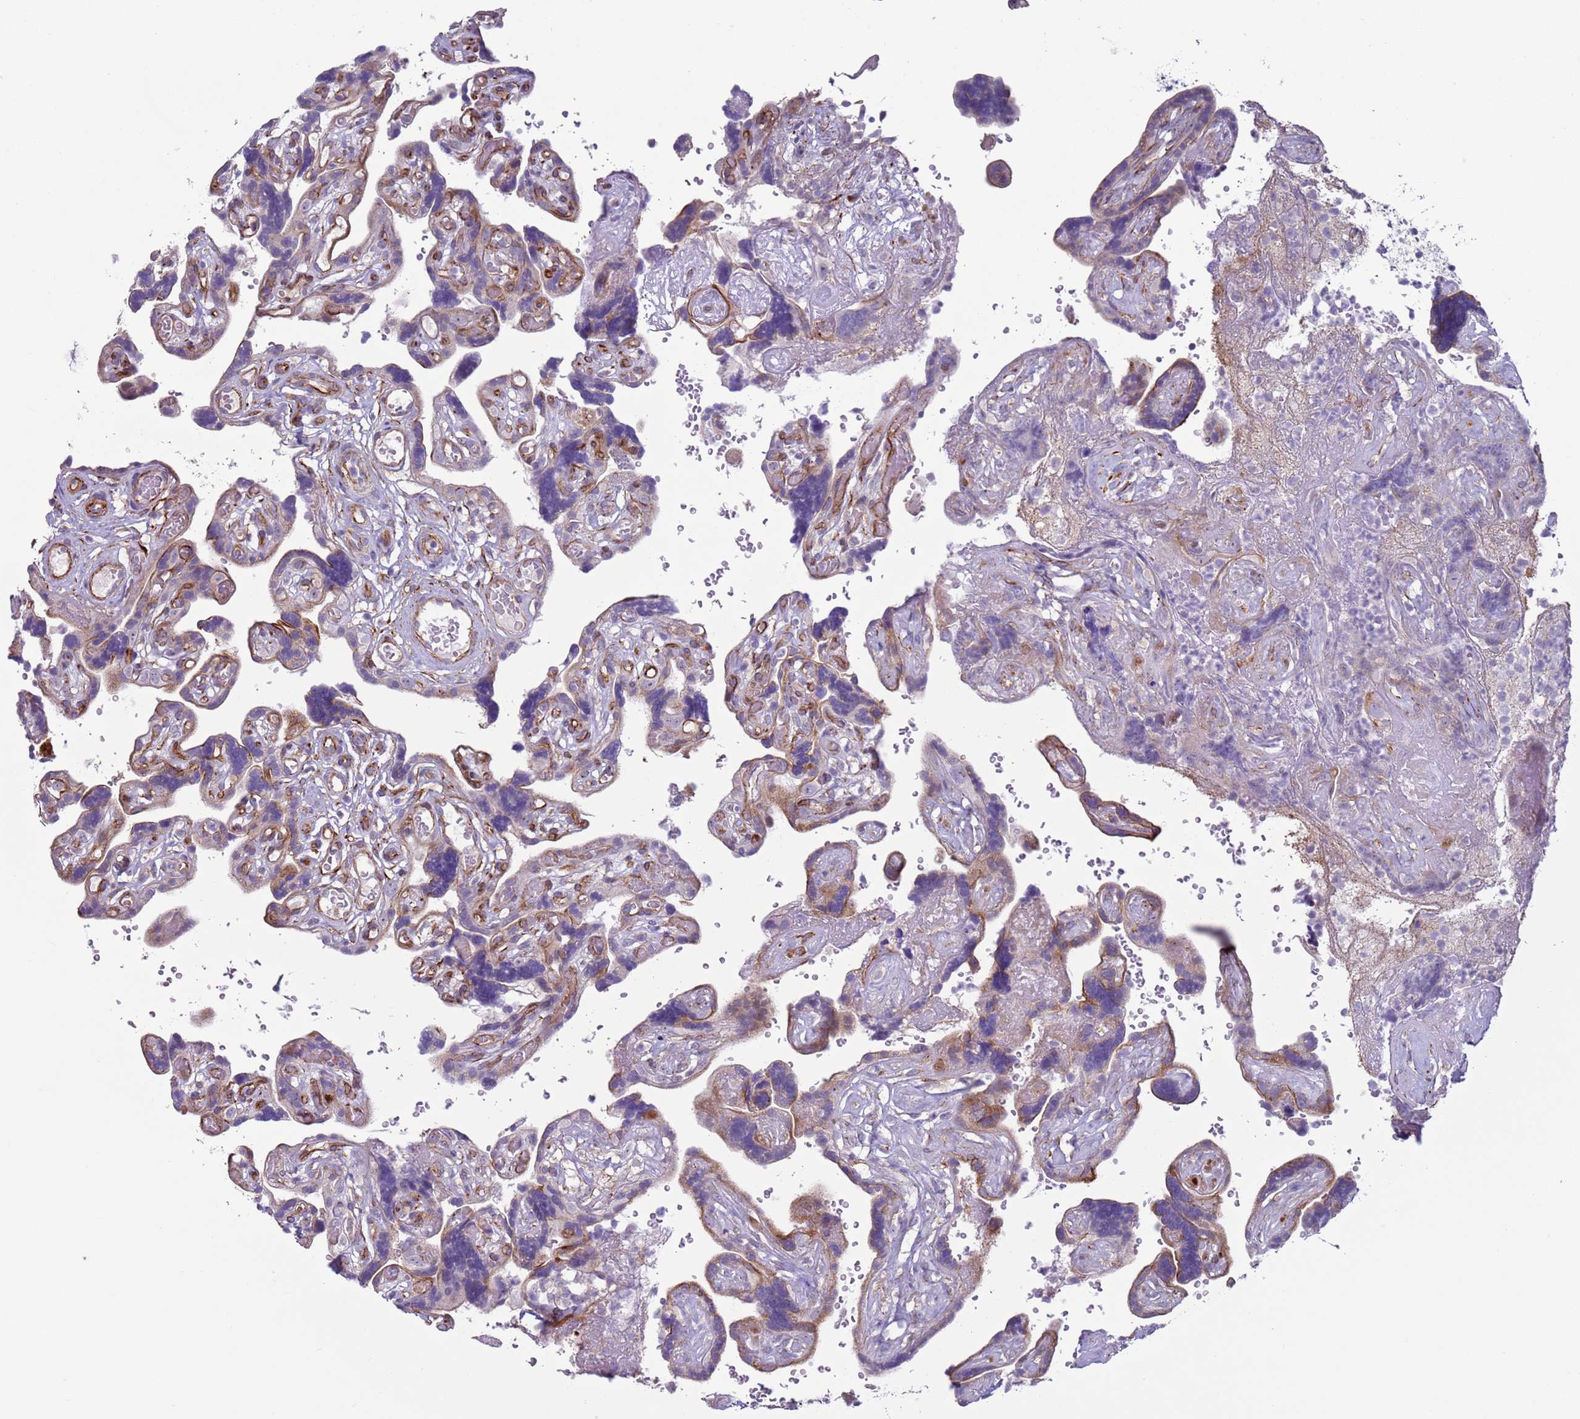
{"staining": {"intensity": "moderate", "quantity": ">75%", "location": "cytoplasmic/membranous"}, "tissue": "placenta", "cell_type": "Decidual cells", "image_type": "normal", "snomed": [{"axis": "morphology", "description": "Normal tissue, NOS"}, {"axis": "topography", "description": "Placenta"}], "caption": "High-power microscopy captured an IHC micrograph of normal placenta, revealing moderate cytoplasmic/membranous positivity in approximately >75% of decidual cells.", "gene": "HEATR1", "patient": {"sex": "female", "age": 30}}